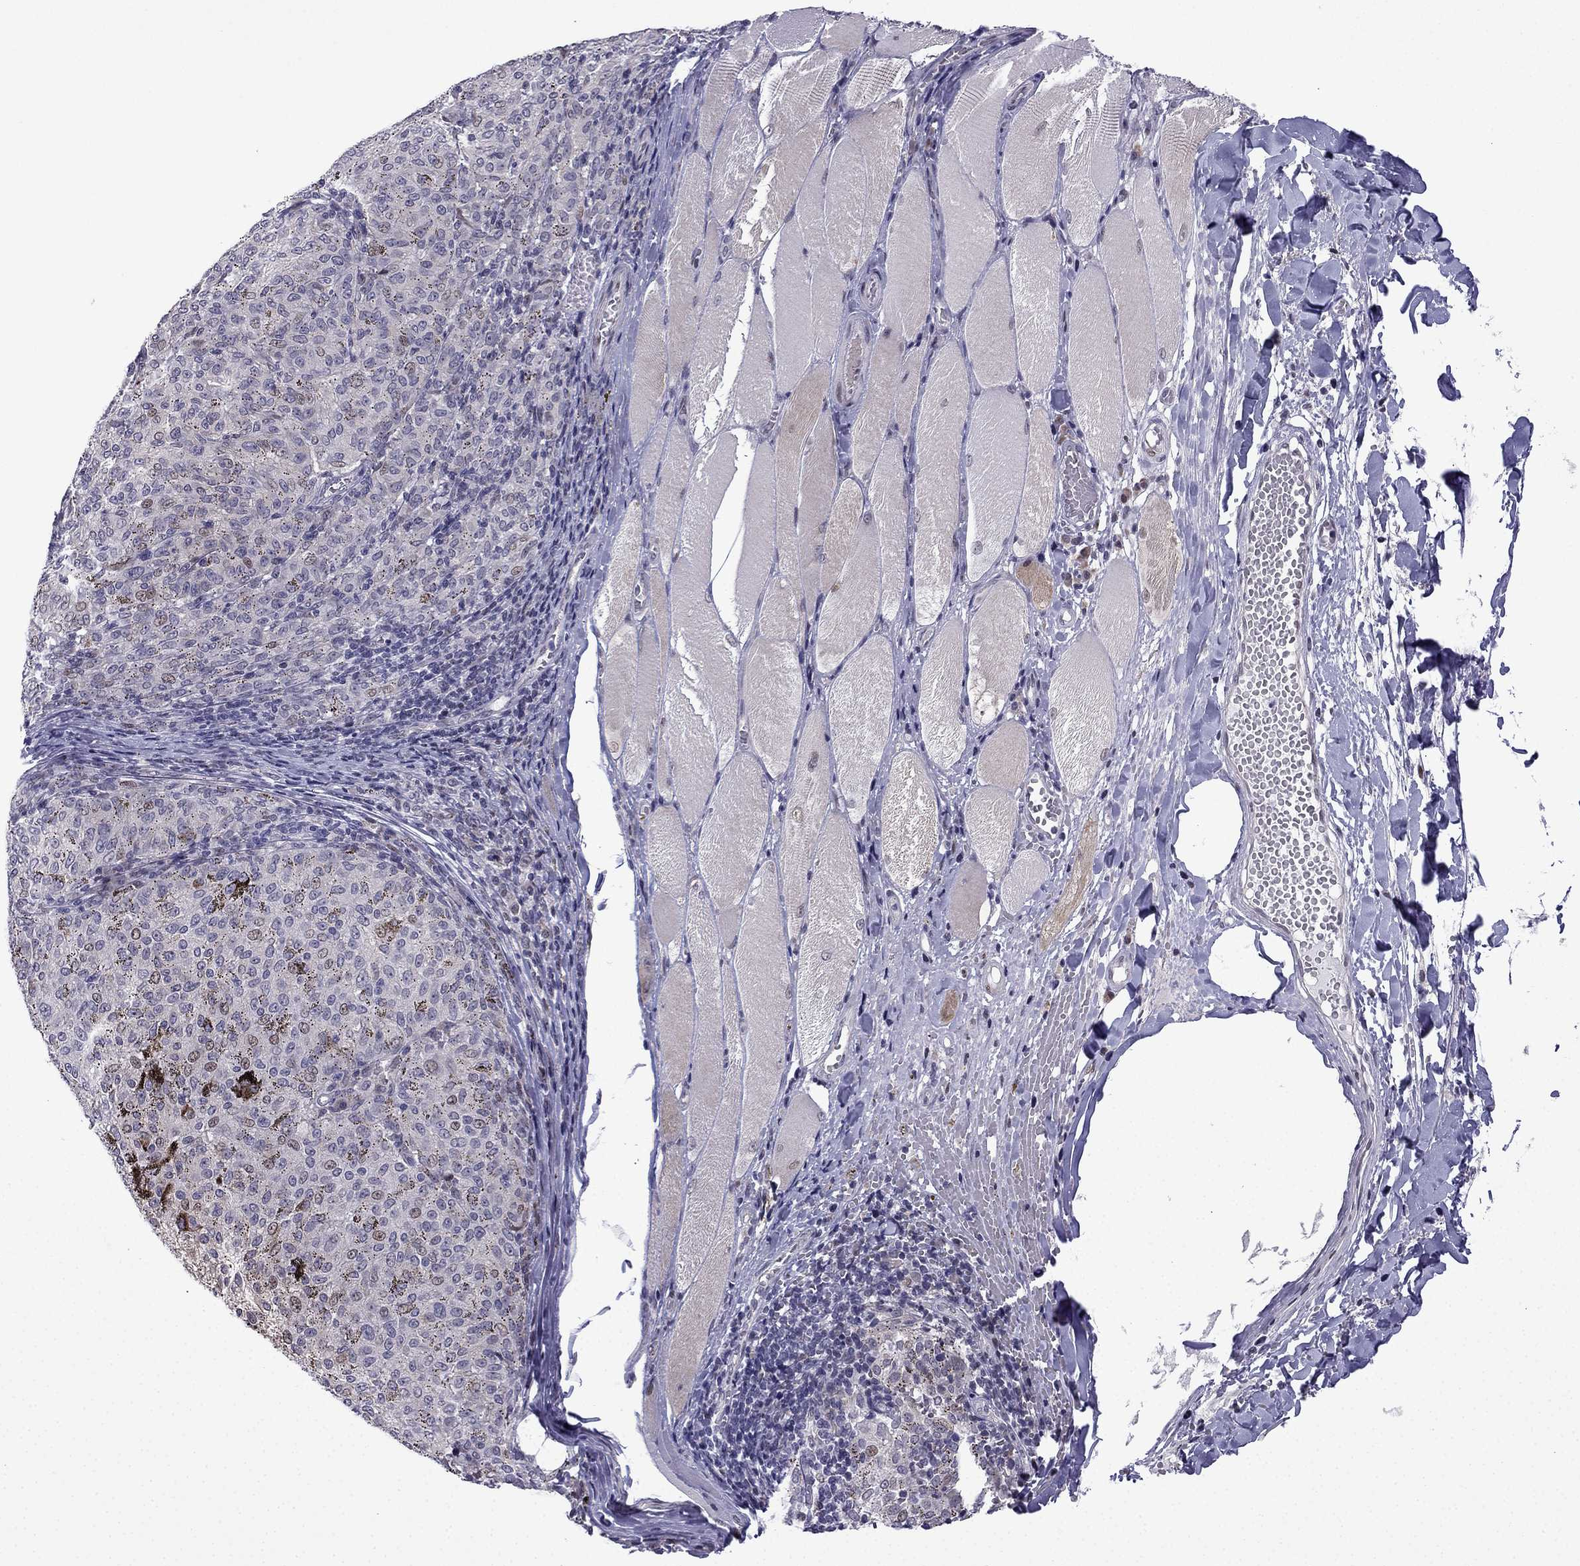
{"staining": {"intensity": "negative", "quantity": "none", "location": "none"}, "tissue": "melanoma", "cell_type": "Tumor cells", "image_type": "cancer", "snomed": [{"axis": "morphology", "description": "Malignant melanoma, NOS"}, {"axis": "topography", "description": "Skin"}], "caption": "Tumor cells are negative for protein expression in human malignant melanoma.", "gene": "FGF3", "patient": {"sex": "female", "age": 72}}